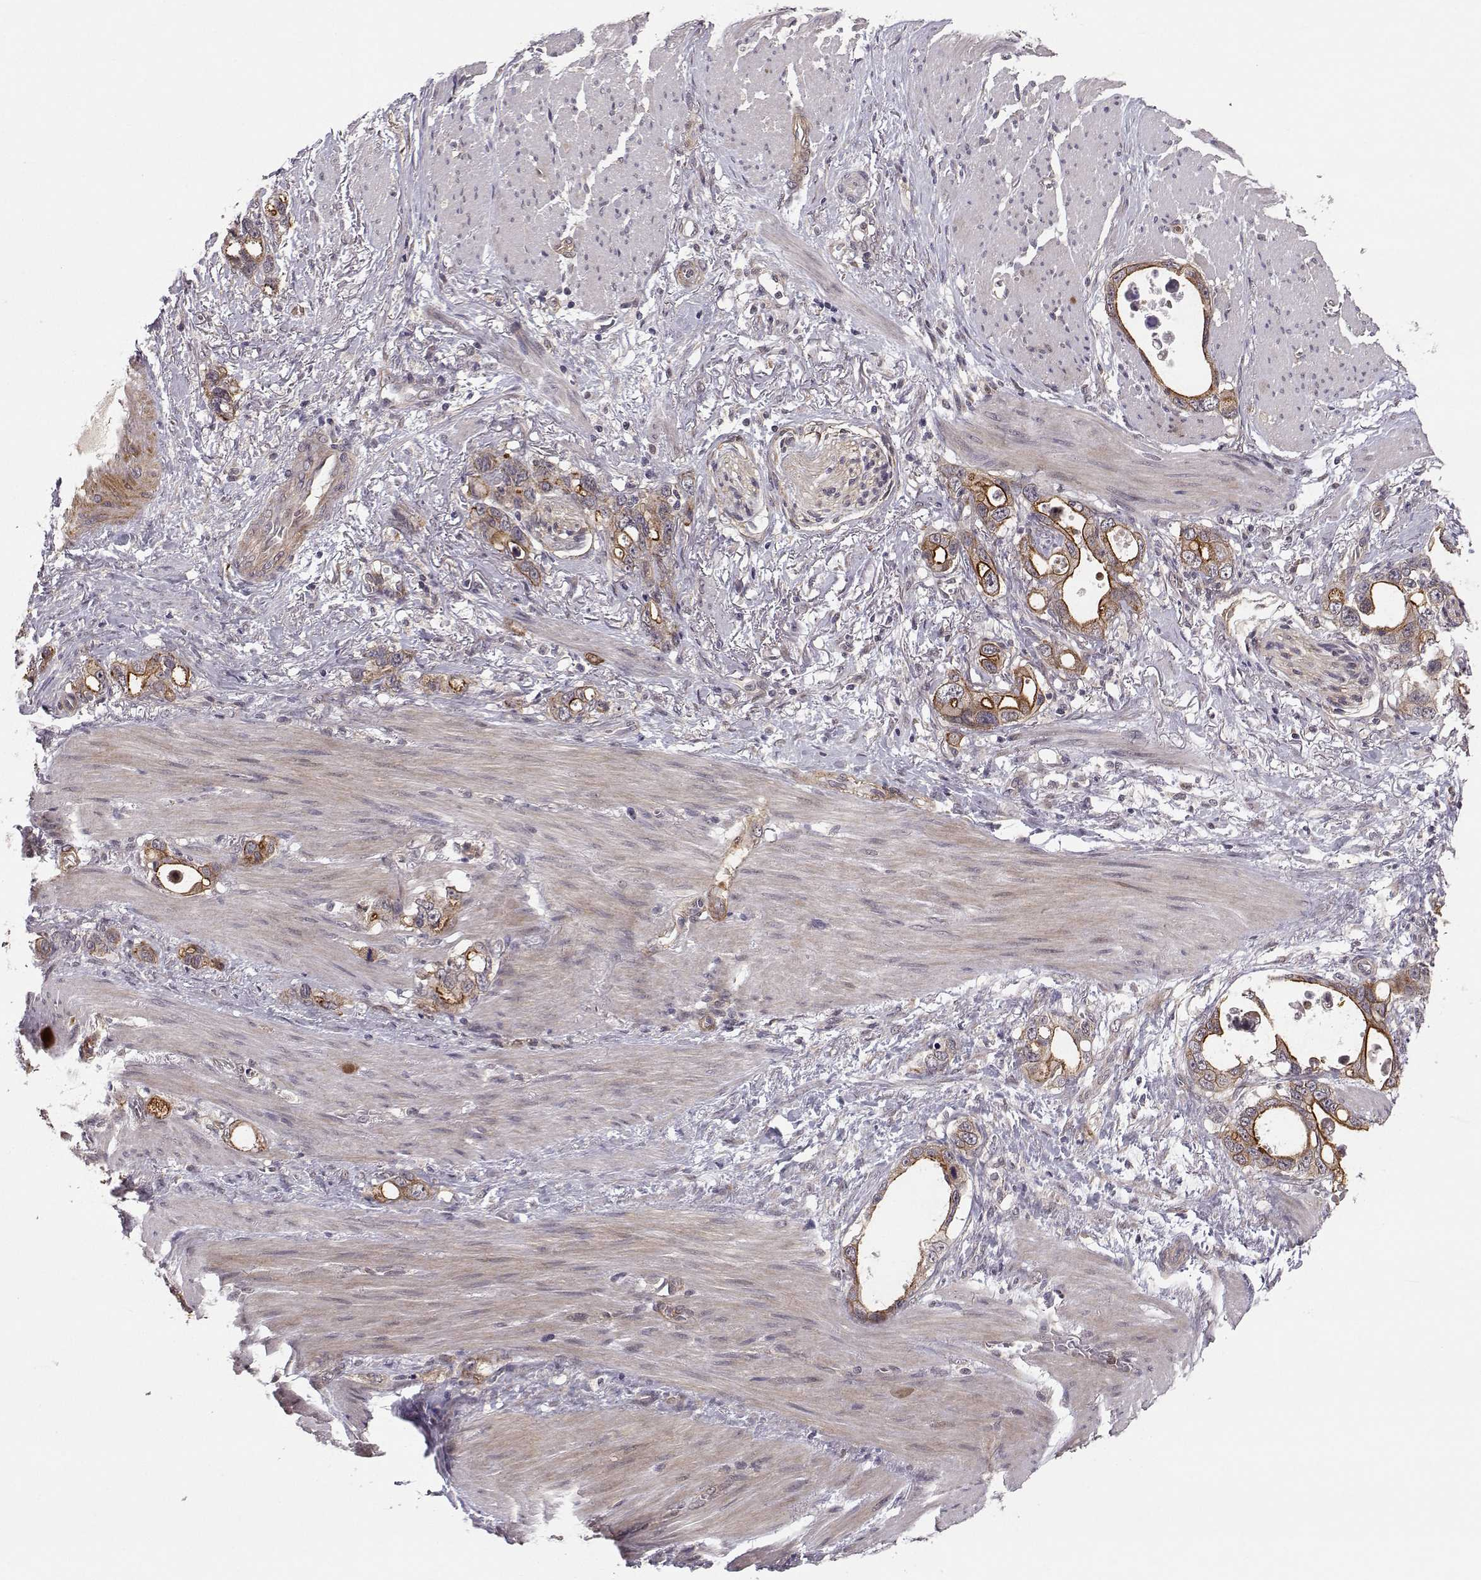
{"staining": {"intensity": "strong", "quantity": "25%-75%", "location": "cytoplasmic/membranous"}, "tissue": "stomach cancer", "cell_type": "Tumor cells", "image_type": "cancer", "snomed": [{"axis": "morphology", "description": "Adenocarcinoma, NOS"}, {"axis": "topography", "description": "Stomach, upper"}], "caption": "The histopathology image exhibits a brown stain indicating the presence of a protein in the cytoplasmic/membranous of tumor cells in stomach cancer.", "gene": "PLEKHG3", "patient": {"sex": "male", "age": 74}}